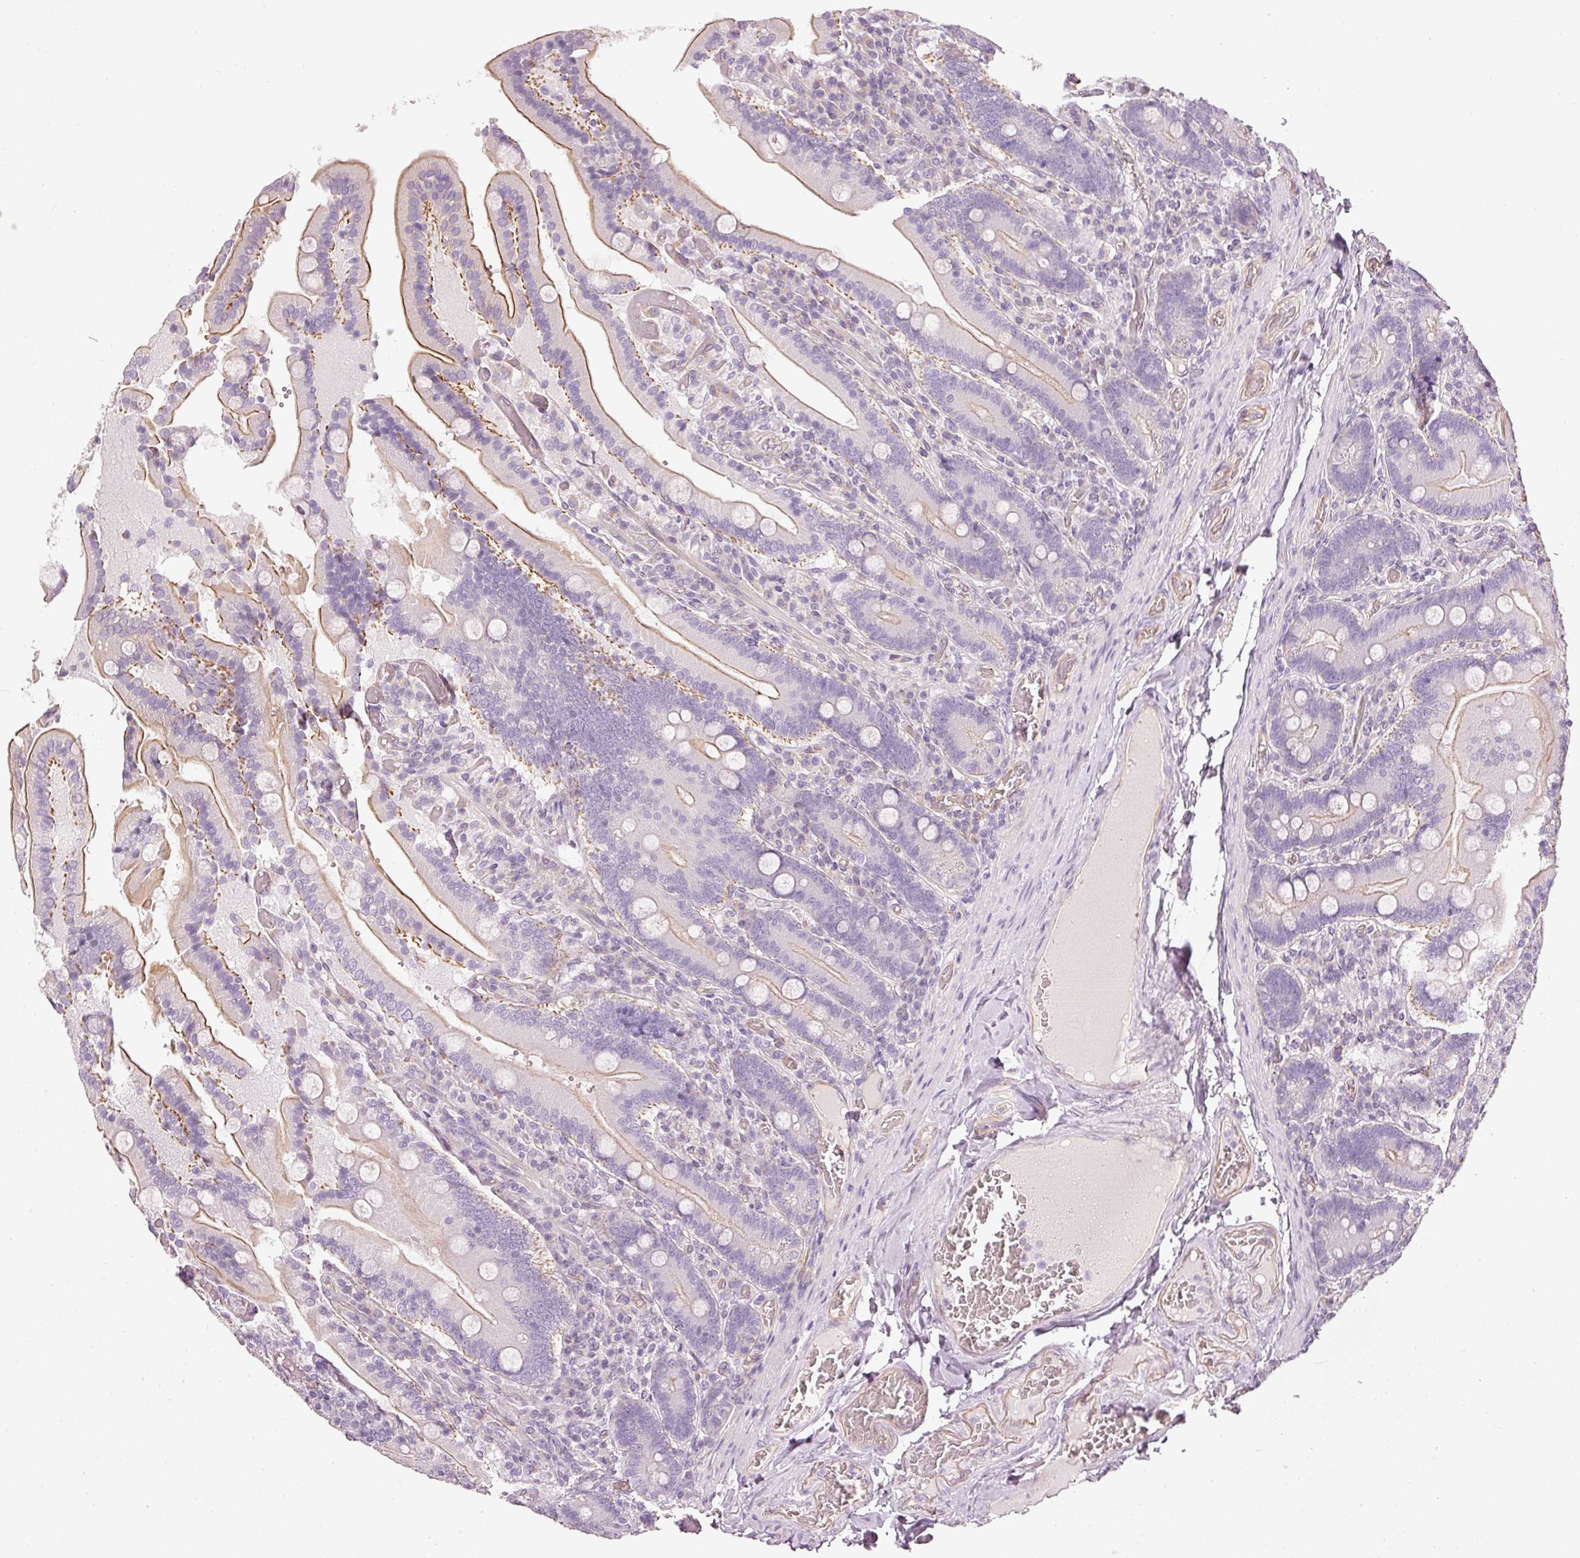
{"staining": {"intensity": "moderate", "quantity": "25%-75%", "location": "cytoplasmic/membranous"}, "tissue": "duodenum", "cell_type": "Glandular cells", "image_type": "normal", "snomed": [{"axis": "morphology", "description": "Normal tissue, NOS"}, {"axis": "topography", "description": "Duodenum"}], "caption": "Immunohistochemistry photomicrograph of benign duodenum: human duodenum stained using immunohistochemistry (IHC) displays medium levels of moderate protein expression localized specifically in the cytoplasmic/membranous of glandular cells, appearing as a cytoplasmic/membranous brown color.", "gene": "OSR2", "patient": {"sex": "female", "age": 62}}